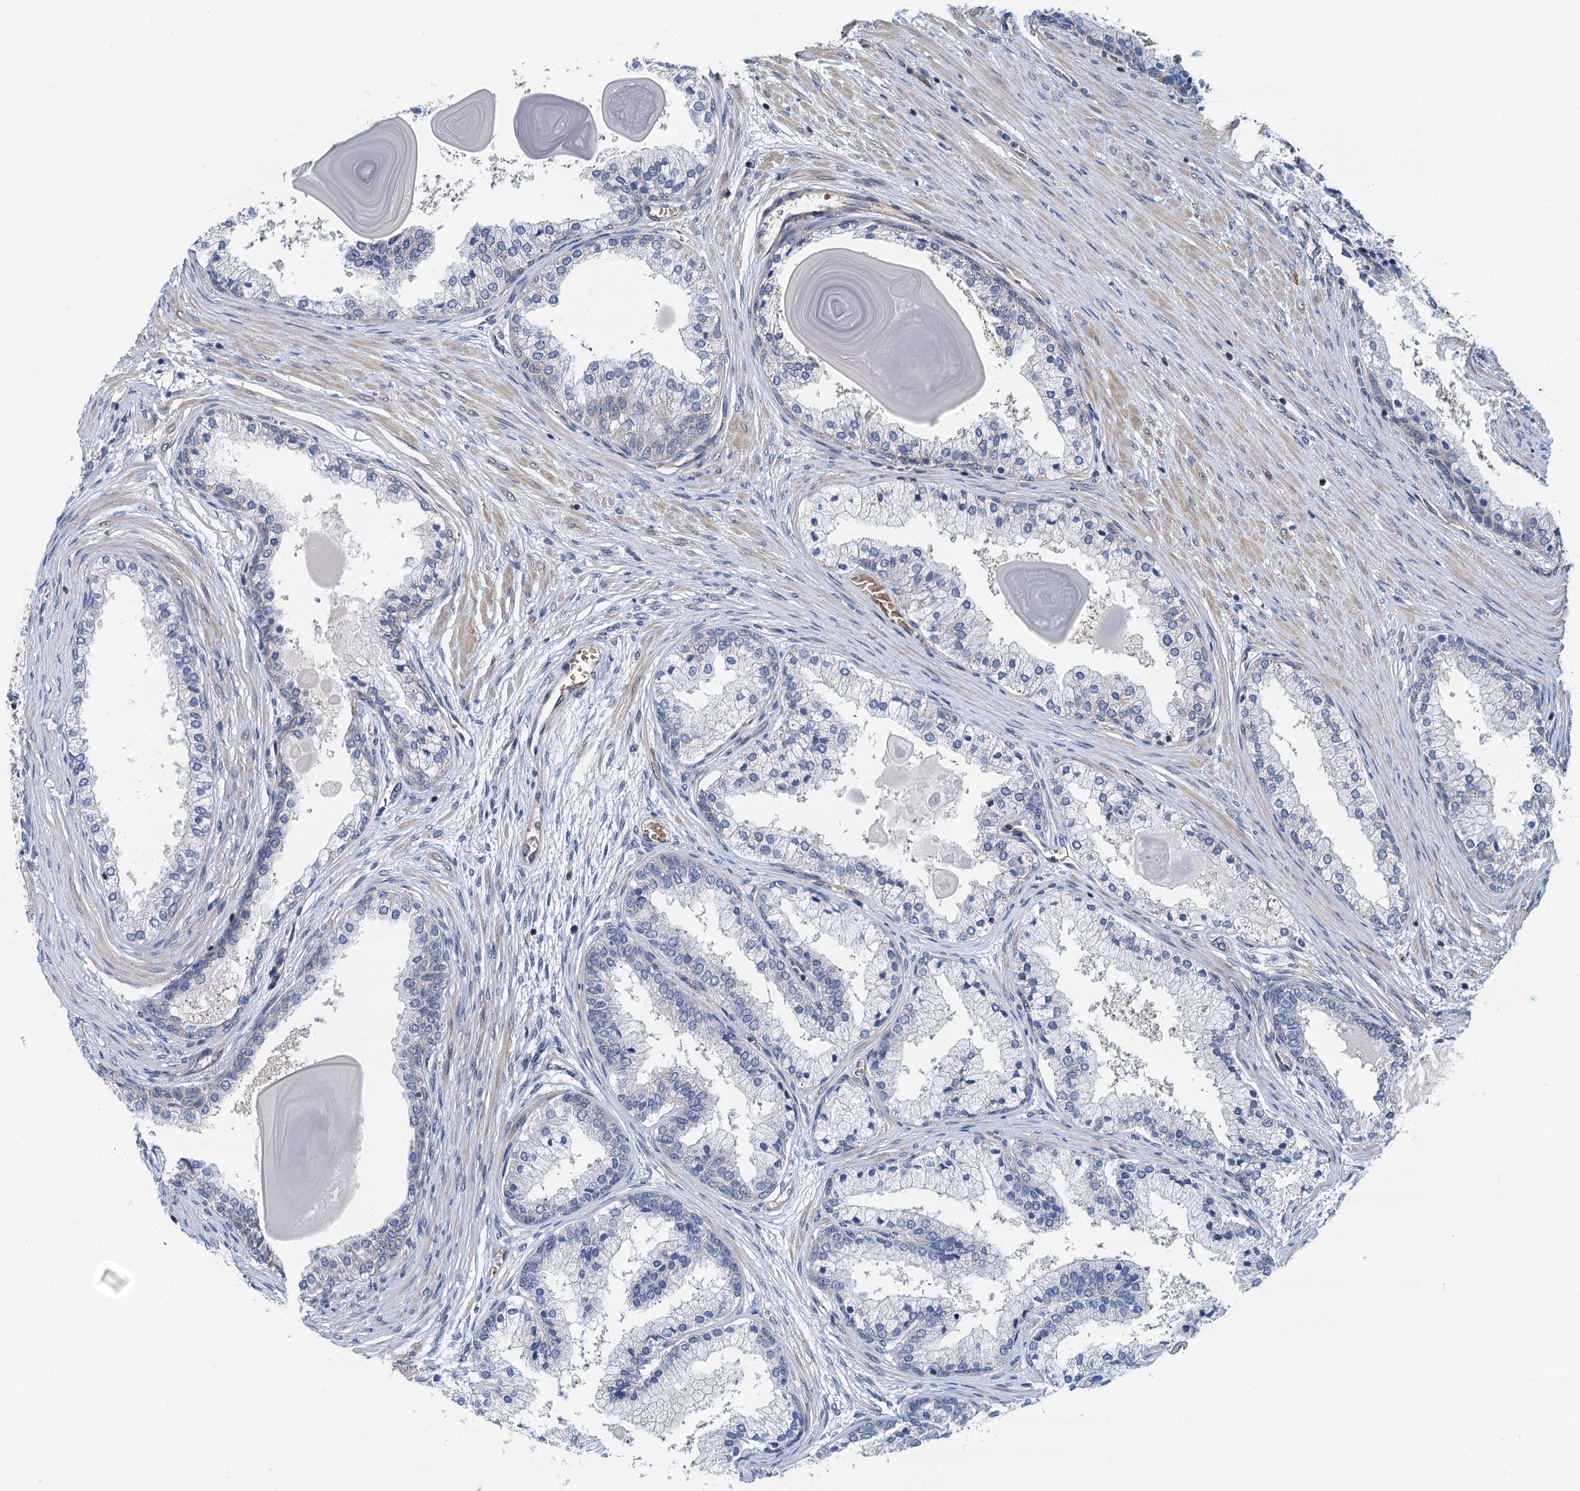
{"staining": {"intensity": "negative", "quantity": "none", "location": "none"}, "tissue": "prostate cancer", "cell_type": "Tumor cells", "image_type": "cancer", "snomed": [{"axis": "morphology", "description": "Adenocarcinoma, Low grade"}, {"axis": "topography", "description": "Prostate"}], "caption": "Prostate adenocarcinoma (low-grade) was stained to show a protein in brown. There is no significant positivity in tumor cells.", "gene": "ROGDI", "patient": {"sex": "male", "age": 59}}